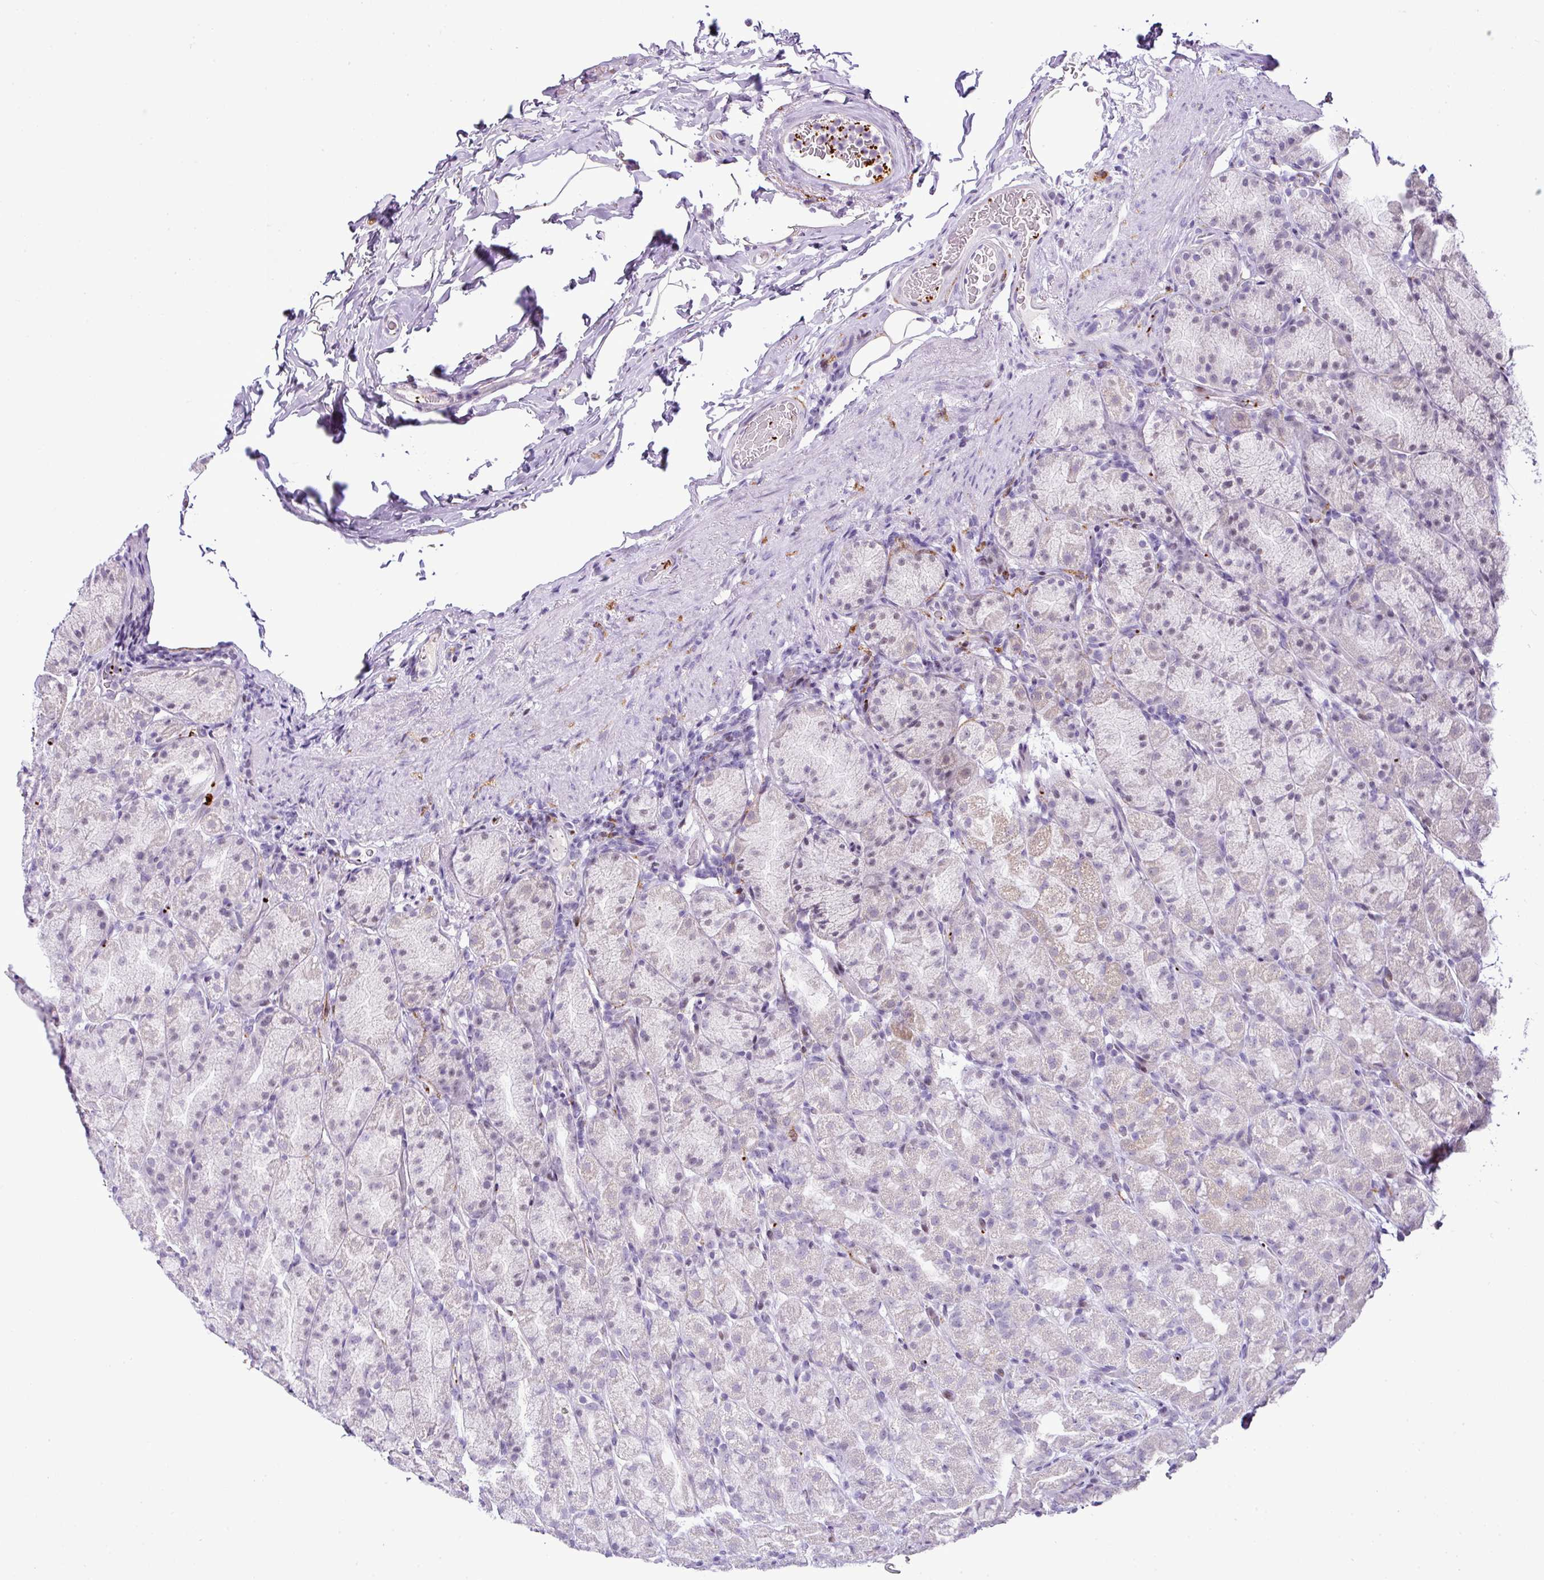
{"staining": {"intensity": "weak", "quantity": "25%-75%", "location": "cytoplasmic/membranous,nuclear"}, "tissue": "stomach", "cell_type": "Glandular cells", "image_type": "normal", "snomed": [{"axis": "morphology", "description": "Normal tissue, NOS"}, {"axis": "topography", "description": "Stomach, upper"}, {"axis": "topography", "description": "Stomach"}], "caption": "Immunohistochemical staining of normal human stomach shows weak cytoplasmic/membranous,nuclear protein positivity in about 25%-75% of glandular cells.", "gene": "CMTM5", "patient": {"sex": "male", "age": 68}}